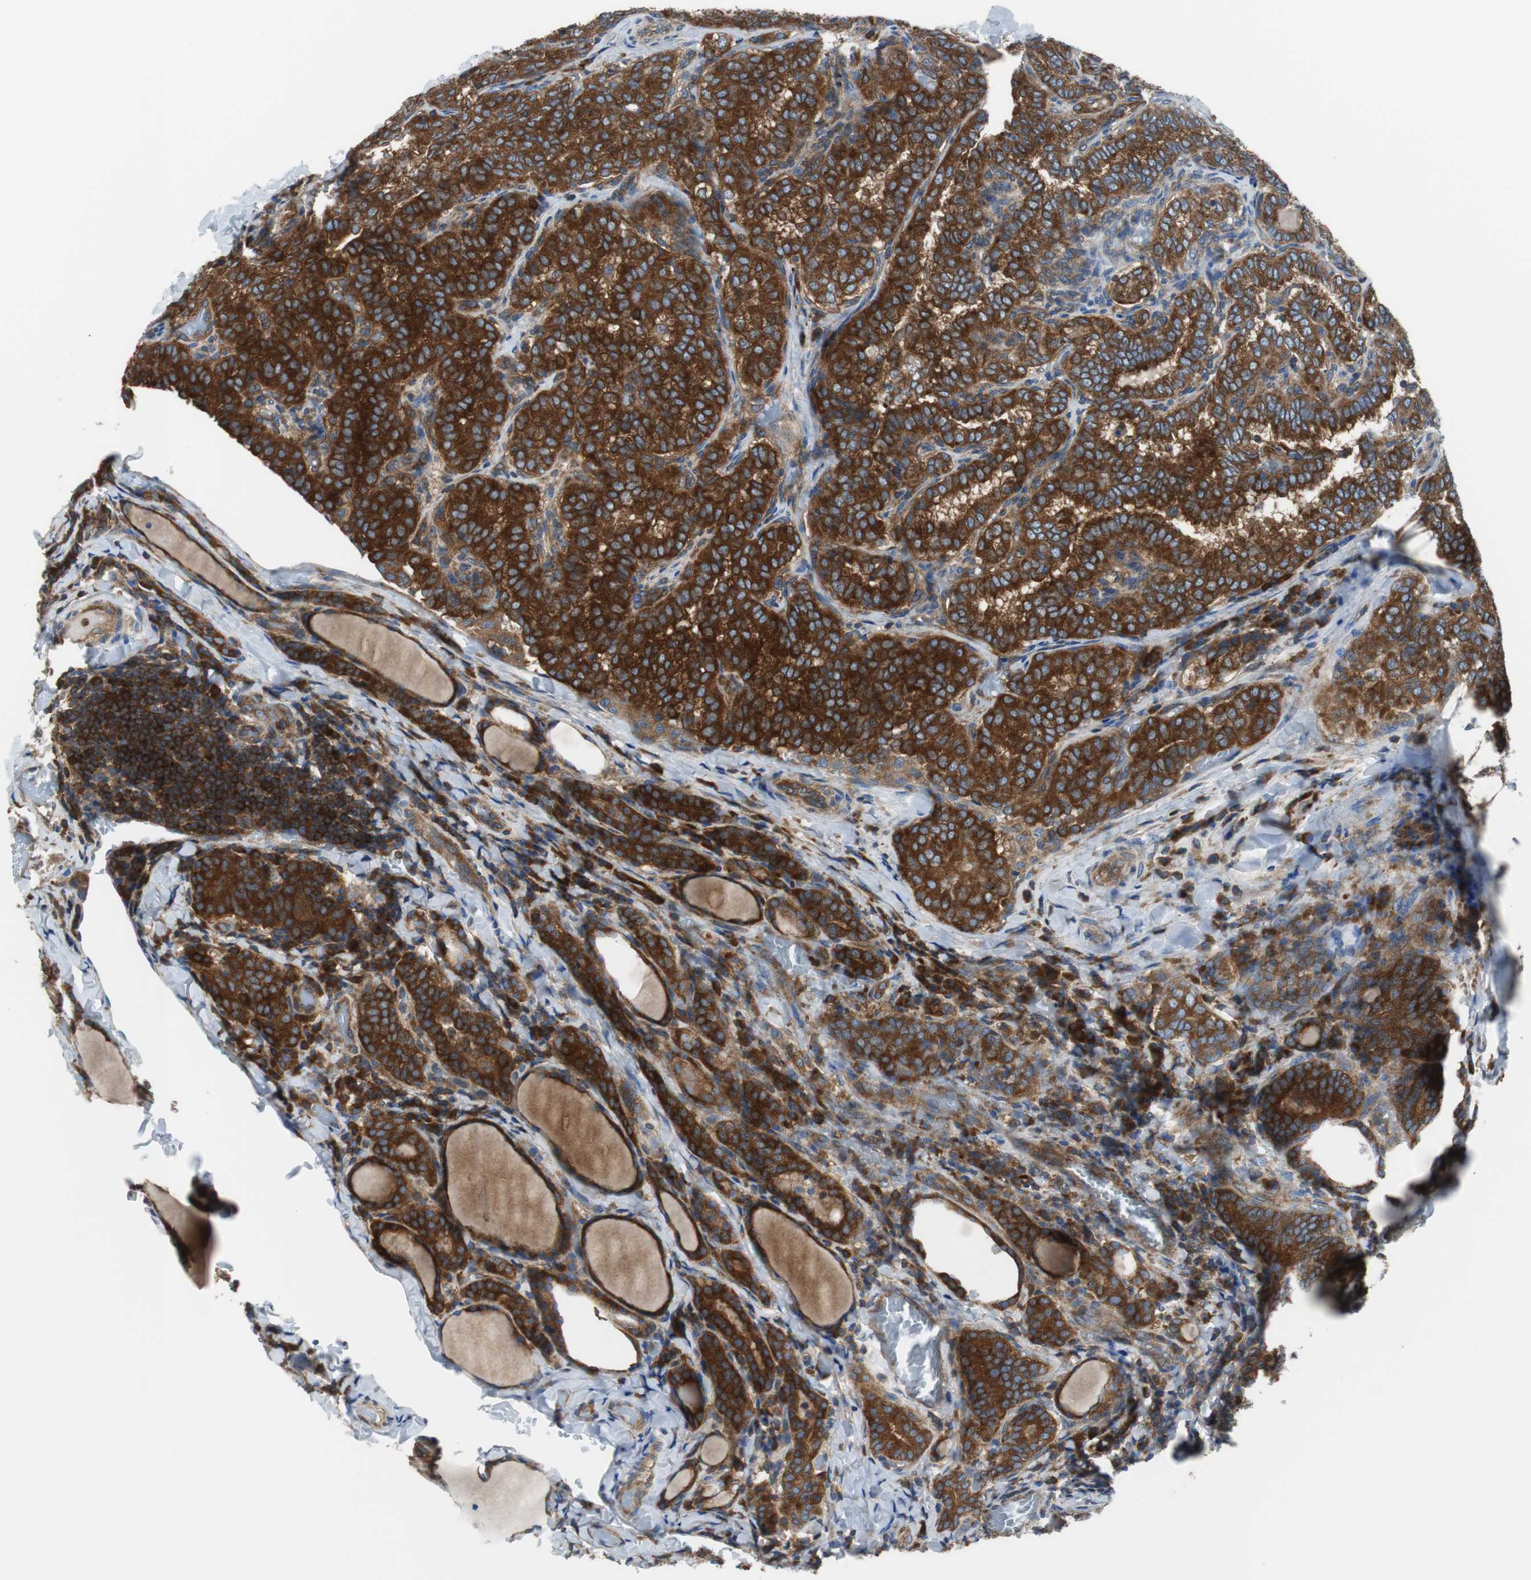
{"staining": {"intensity": "strong", "quantity": ">75%", "location": "cytoplasmic/membranous"}, "tissue": "thyroid cancer", "cell_type": "Tumor cells", "image_type": "cancer", "snomed": [{"axis": "morphology", "description": "Normal tissue, NOS"}, {"axis": "morphology", "description": "Papillary adenocarcinoma, NOS"}, {"axis": "topography", "description": "Thyroid gland"}], "caption": "Immunohistochemistry of human papillary adenocarcinoma (thyroid) reveals high levels of strong cytoplasmic/membranous staining in approximately >75% of tumor cells.", "gene": "BRAF", "patient": {"sex": "female", "age": 30}}